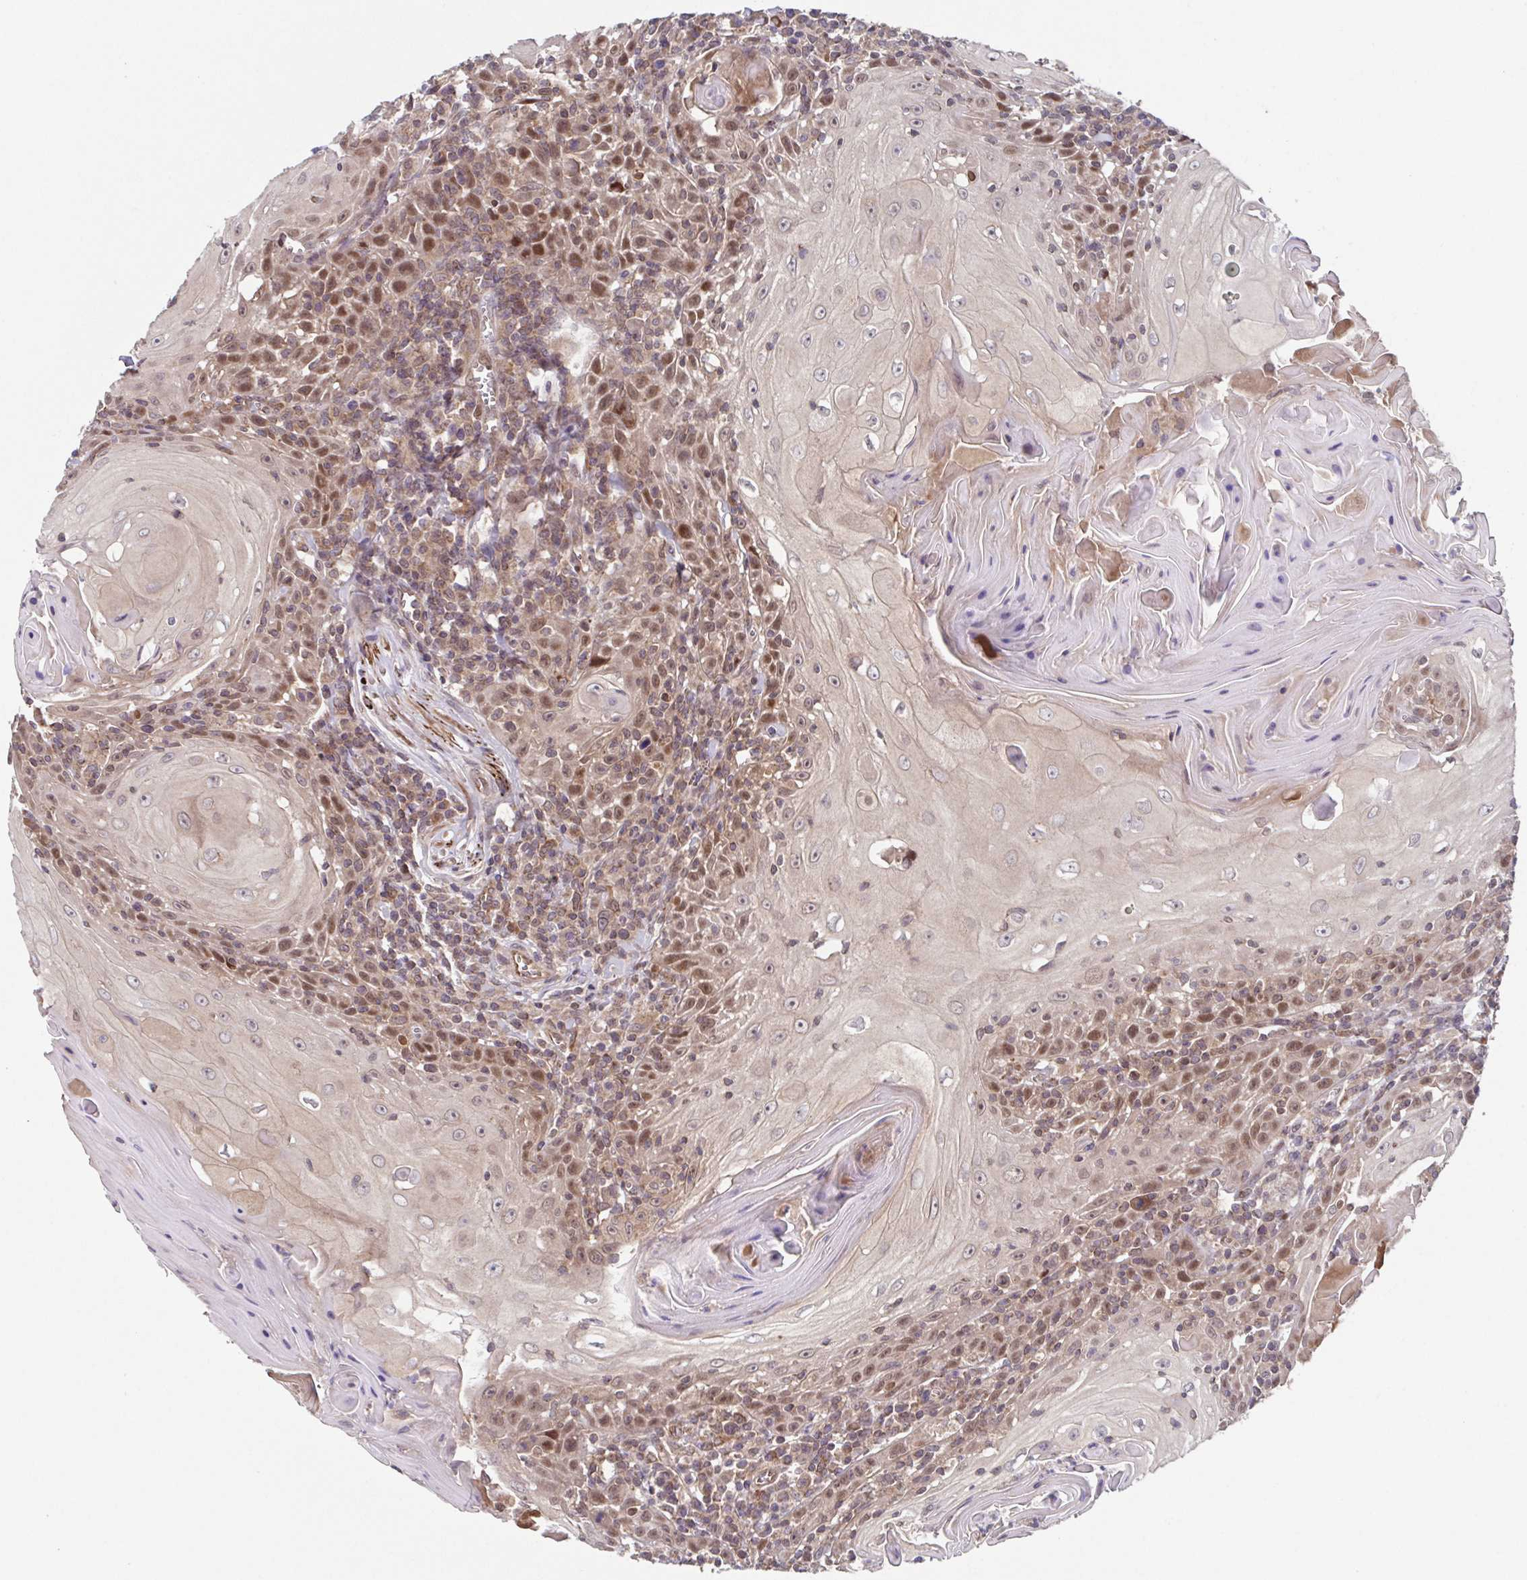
{"staining": {"intensity": "moderate", "quantity": "25%-75%", "location": "cytoplasmic/membranous,nuclear"}, "tissue": "head and neck cancer", "cell_type": "Tumor cells", "image_type": "cancer", "snomed": [{"axis": "morphology", "description": "Squamous cell carcinoma, NOS"}, {"axis": "topography", "description": "Head-Neck"}], "caption": "Moderate cytoplasmic/membranous and nuclear positivity is appreciated in approximately 25%-75% of tumor cells in head and neck cancer. (DAB = brown stain, brightfield microscopy at high magnification).", "gene": "TTC19", "patient": {"sex": "male", "age": 52}}